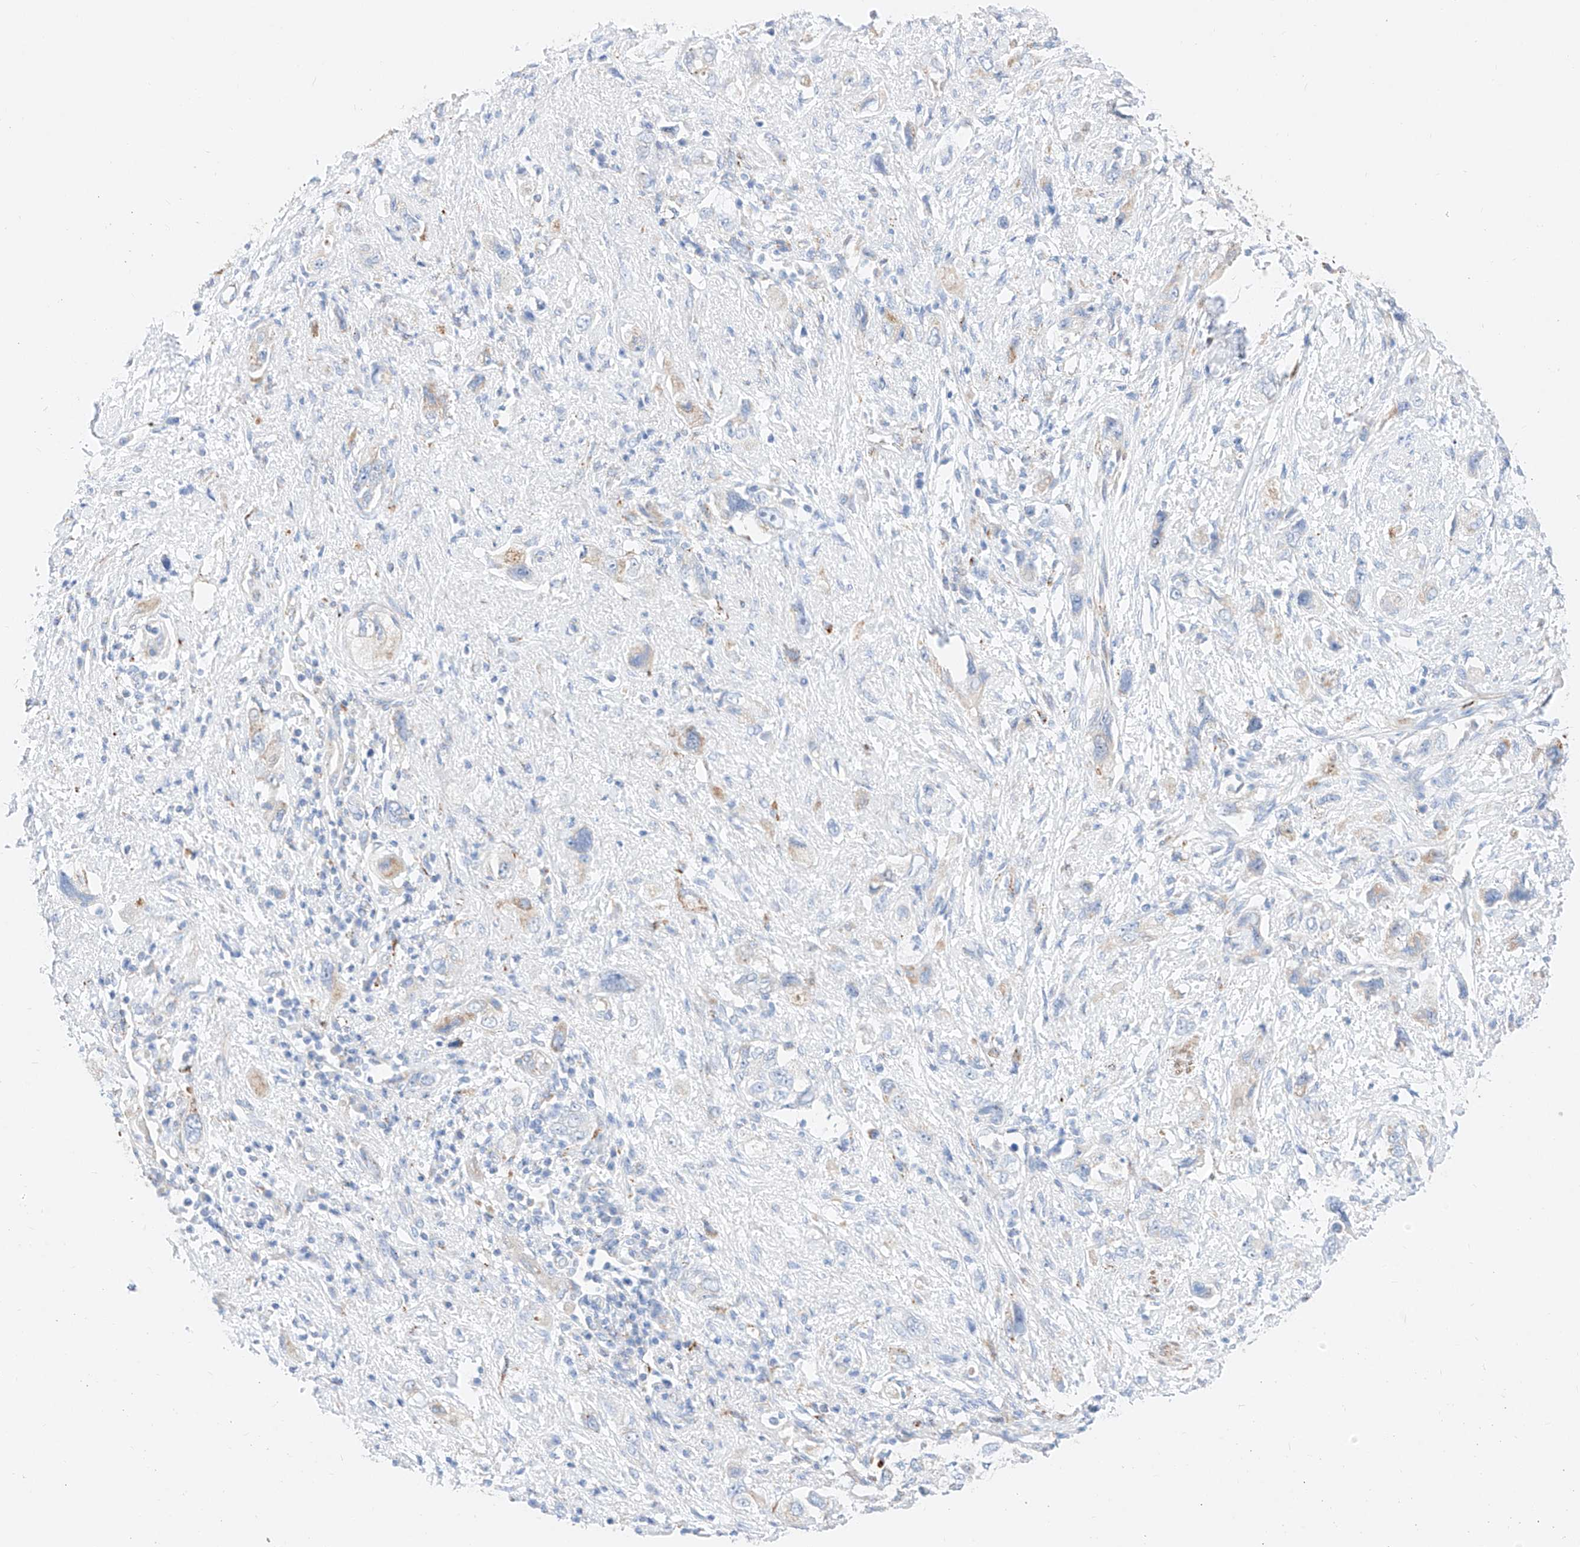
{"staining": {"intensity": "weak", "quantity": "<25%", "location": "cytoplasmic/membranous"}, "tissue": "pancreatic cancer", "cell_type": "Tumor cells", "image_type": "cancer", "snomed": [{"axis": "morphology", "description": "Adenocarcinoma, NOS"}, {"axis": "topography", "description": "Pancreas"}], "caption": "This is a micrograph of immunohistochemistry staining of pancreatic adenocarcinoma, which shows no expression in tumor cells. (Immunohistochemistry, brightfield microscopy, high magnification).", "gene": "C6orf62", "patient": {"sex": "female", "age": 73}}